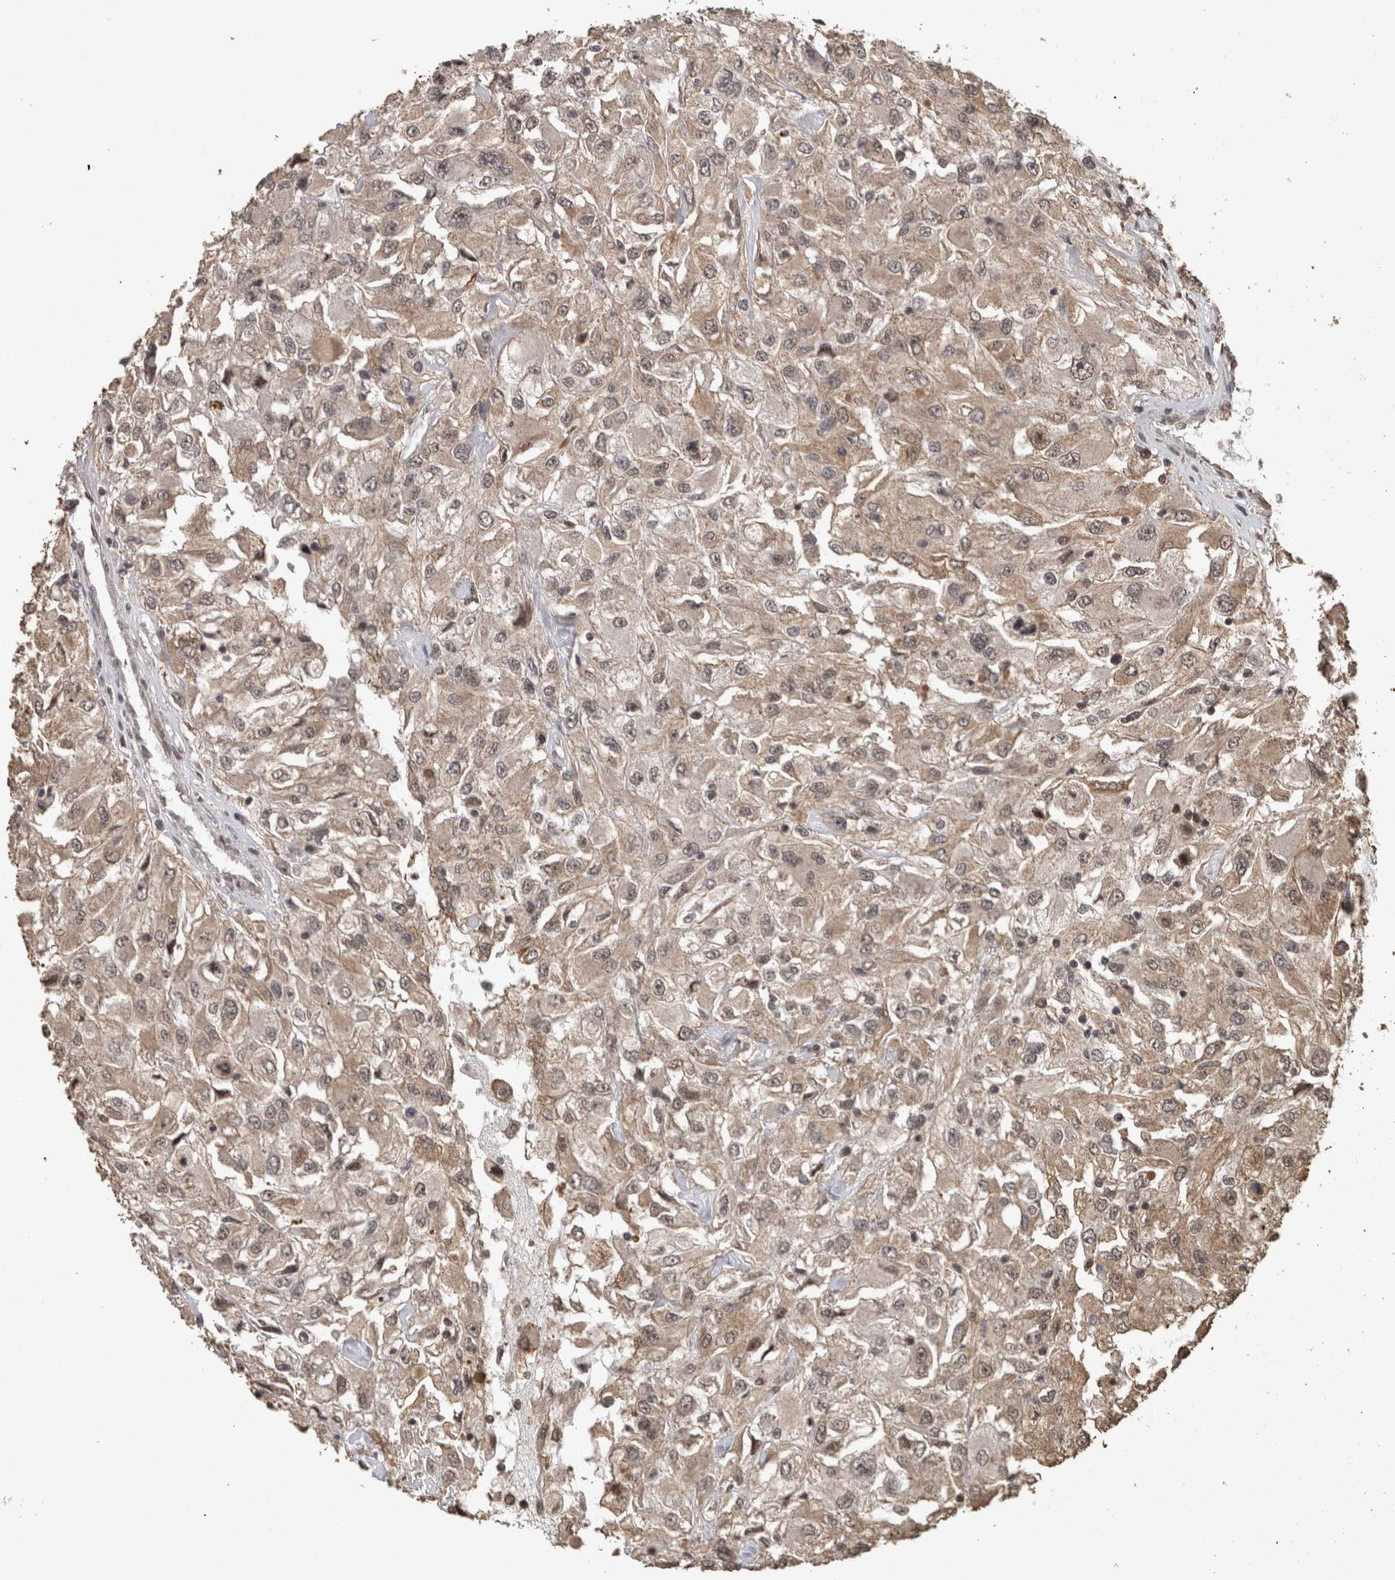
{"staining": {"intensity": "weak", "quantity": ">75%", "location": "cytoplasmic/membranous"}, "tissue": "renal cancer", "cell_type": "Tumor cells", "image_type": "cancer", "snomed": [{"axis": "morphology", "description": "Adenocarcinoma, NOS"}, {"axis": "topography", "description": "Kidney"}], "caption": "Adenocarcinoma (renal) tissue displays weak cytoplasmic/membranous expression in approximately >75% of tumor cells, visualized by immunohistochemistry.", "gene": "PINK1", "patient": {"sex": "female", "age": 52}}